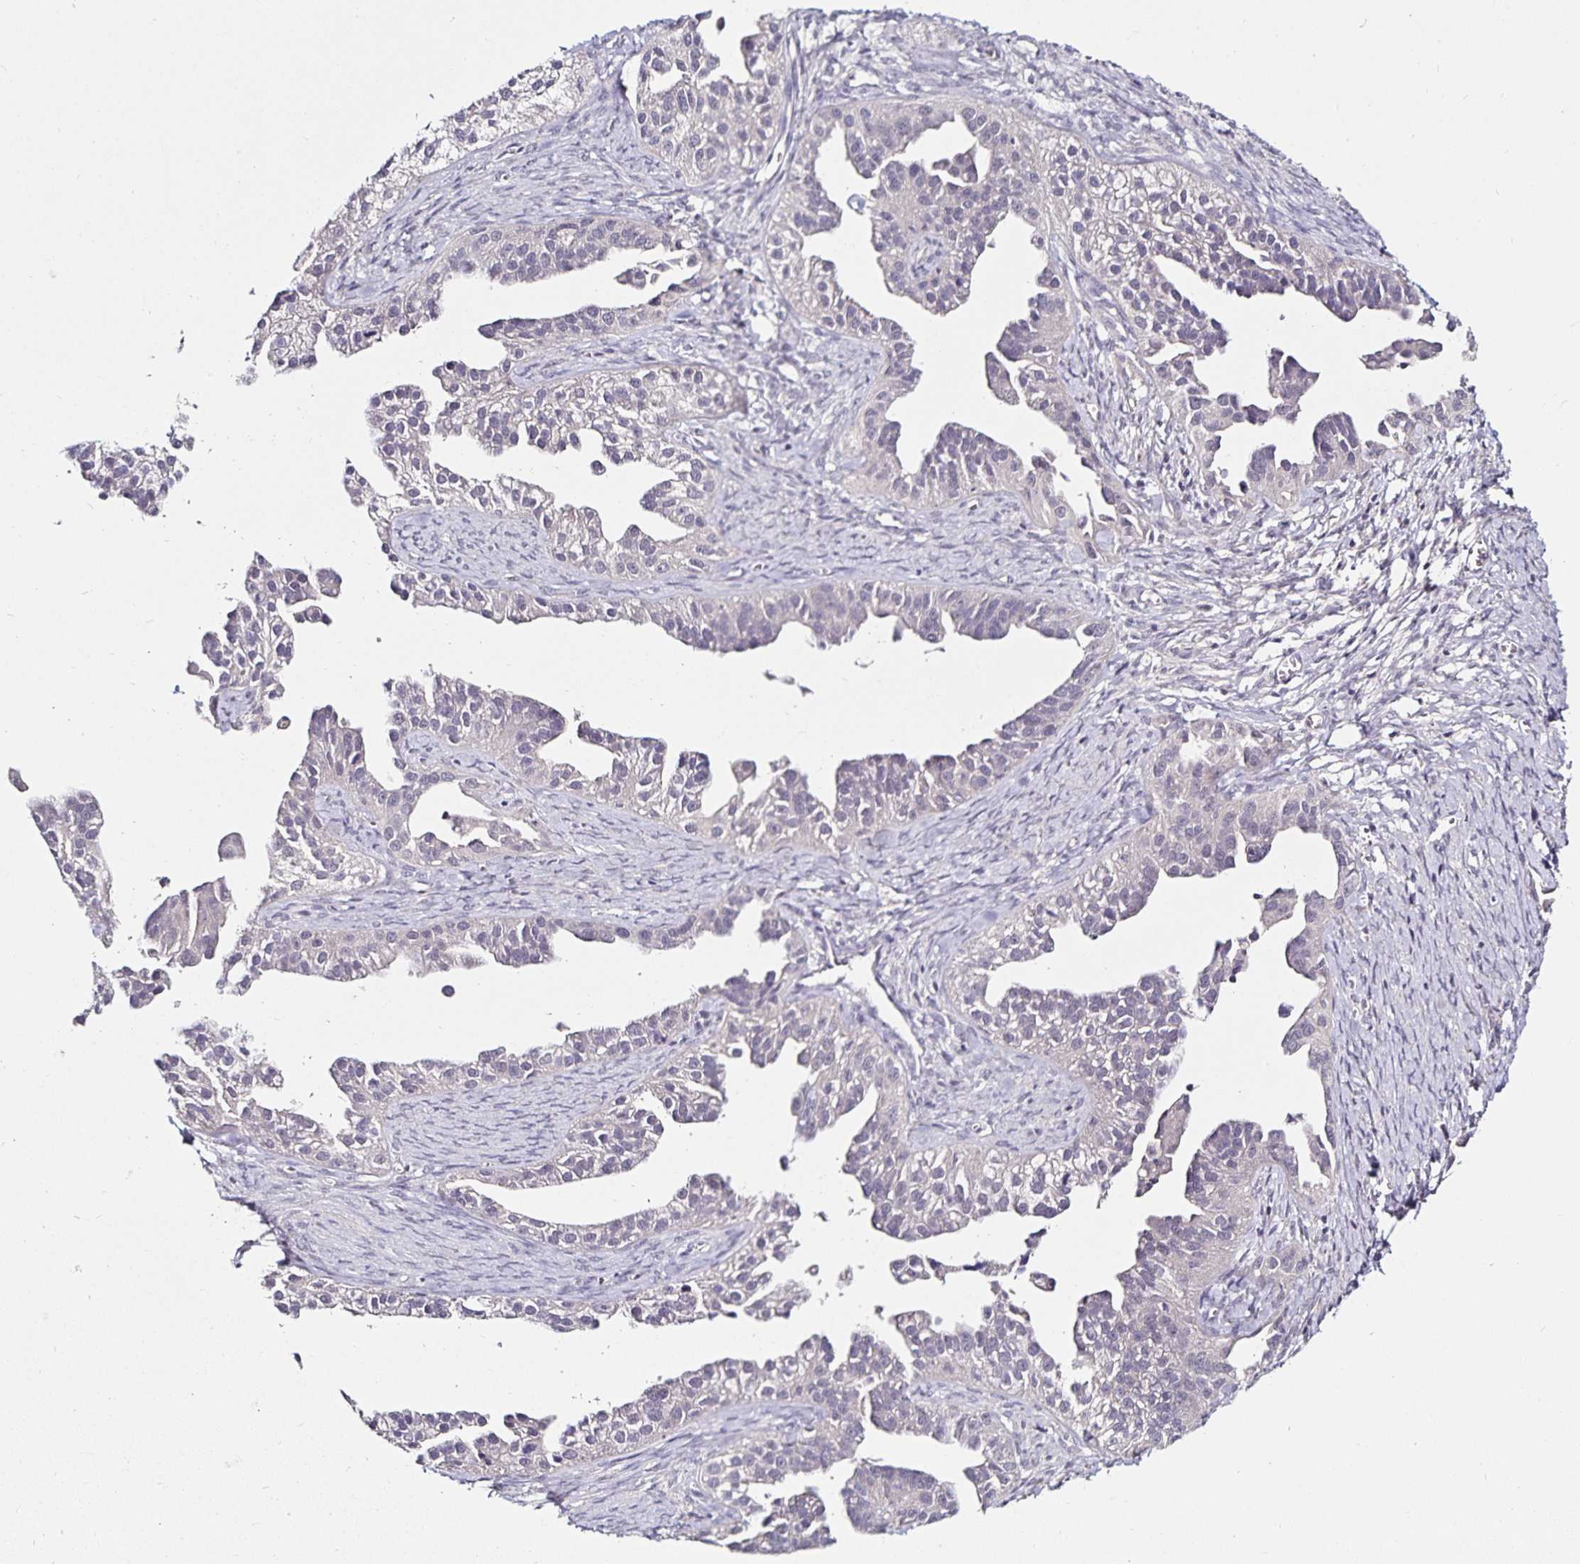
{"staining": {"intensity": "negative", "quantity": "none", "location": "none"}, "tissue": "ovarian cancer", "cell_type": "Tumor cells", "image_type": "cancer", "snomed": [{"axis": "morphology", "description": "Cystadenocarcinoma, serous, NOS"}, {"axis": "topography", "description": "Ovary"}], "caption": "An immunohistochemistry image of ovarian serous cystadenocarcinoma is shown. There is no staining in tumor cells of ovarian serous cystadenocarcinoma.", "gene": "ACSL5", "patient": {"sex": "female", "age": 75}}